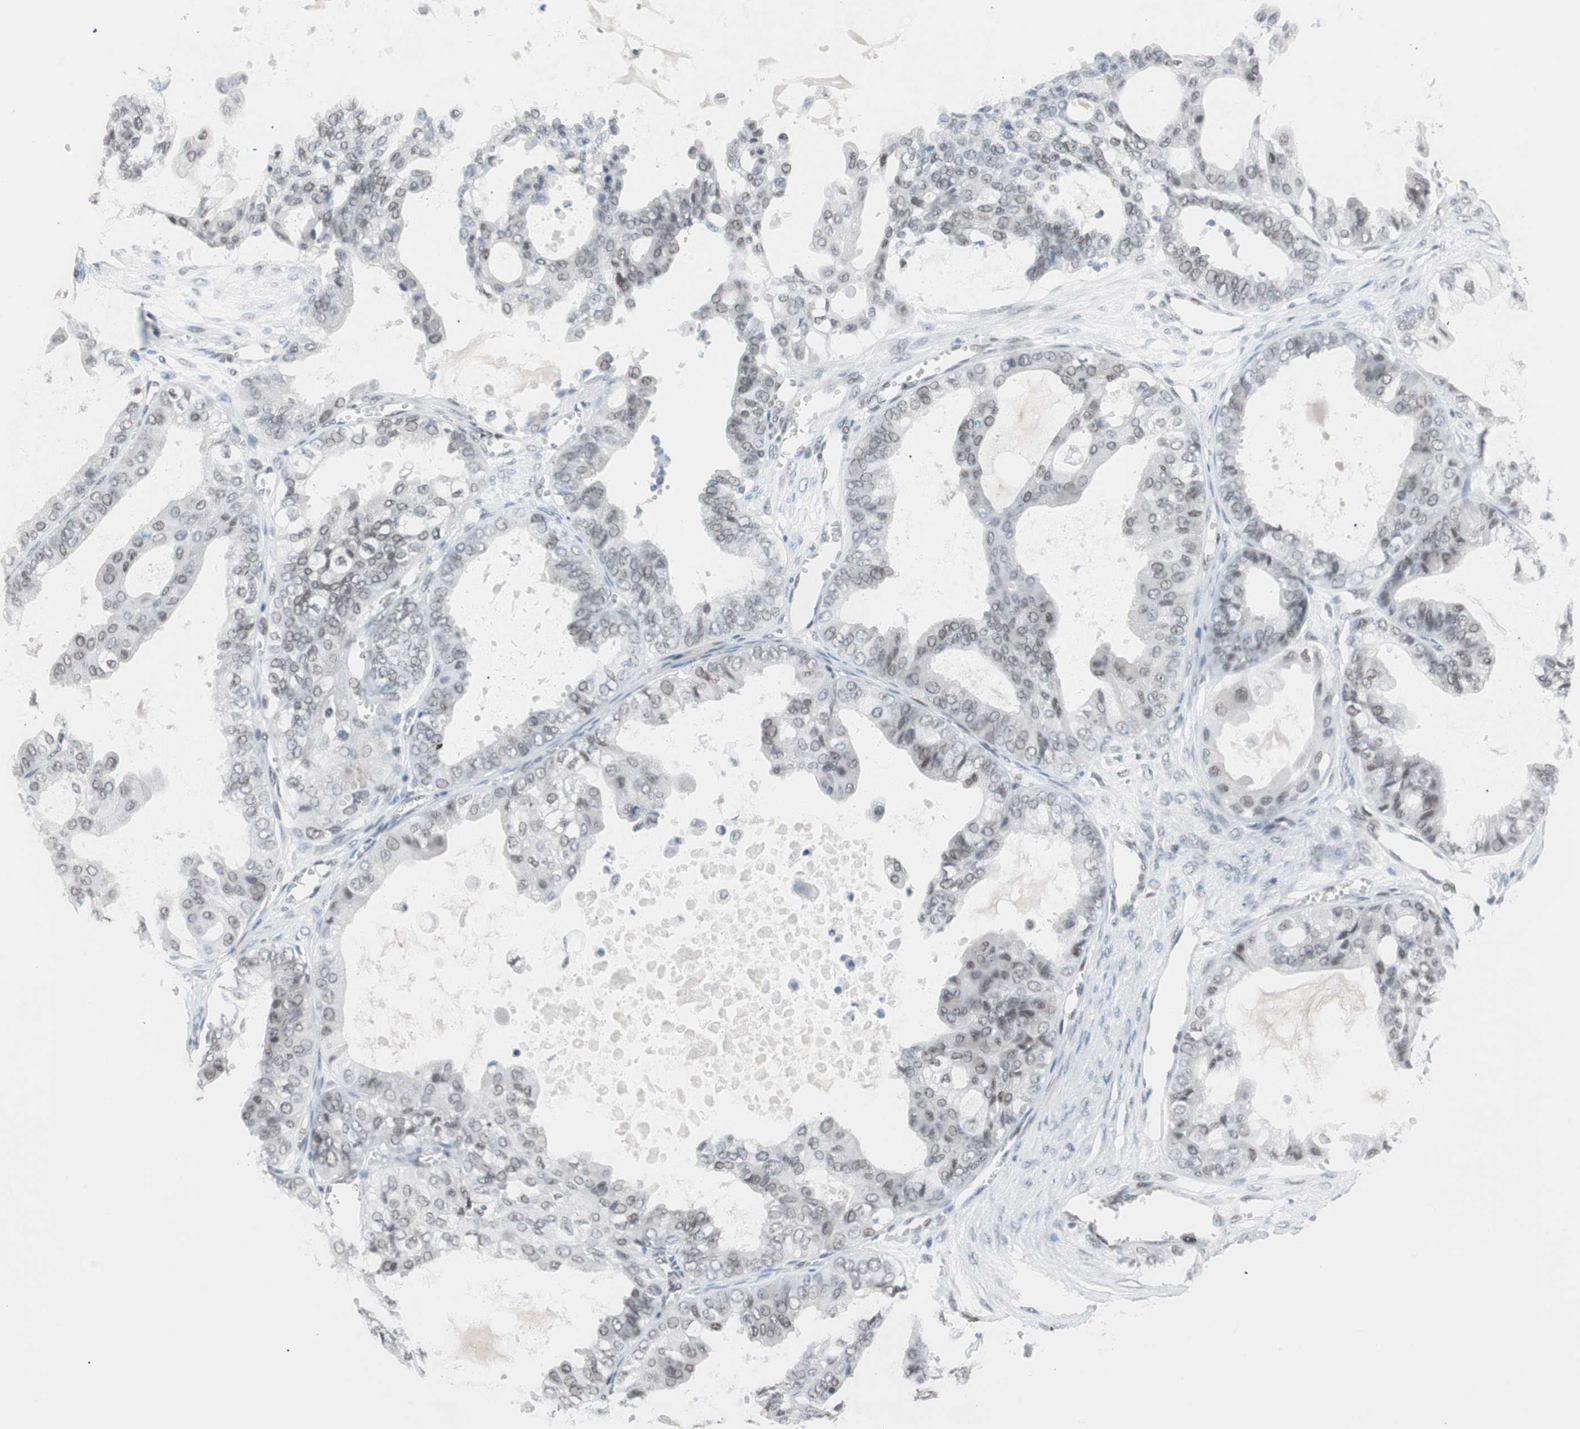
{"staining": {"intensity": "weak", "quantity": "<25%", "location": "nuclear"}, "tissue": "ovarian cancer", "cell_type": "Tumor cells", "image_type": "cancer", "snomed": [{"axis": "morphology", "description": "Carcinoma, NOS"}, {"axis": "morphology", "description": "Carcinoma, endometroid"}, {"axis": "topography", "description": "Ovary"}], "caption": "The immunohistochemistry (IHC) photomicrograph has no significant positivity in tumor cells of endometroid carcinoma (ovarian) tissue. (Stains: DAB (3,3'-diaminobenzidine) immunohistochemistry with hematoxylin counter stain, Microscopy: brightfield microscopy at high magnification).", "gene": "ARID1A", "patient": {"sex": "female", "age": 50}}